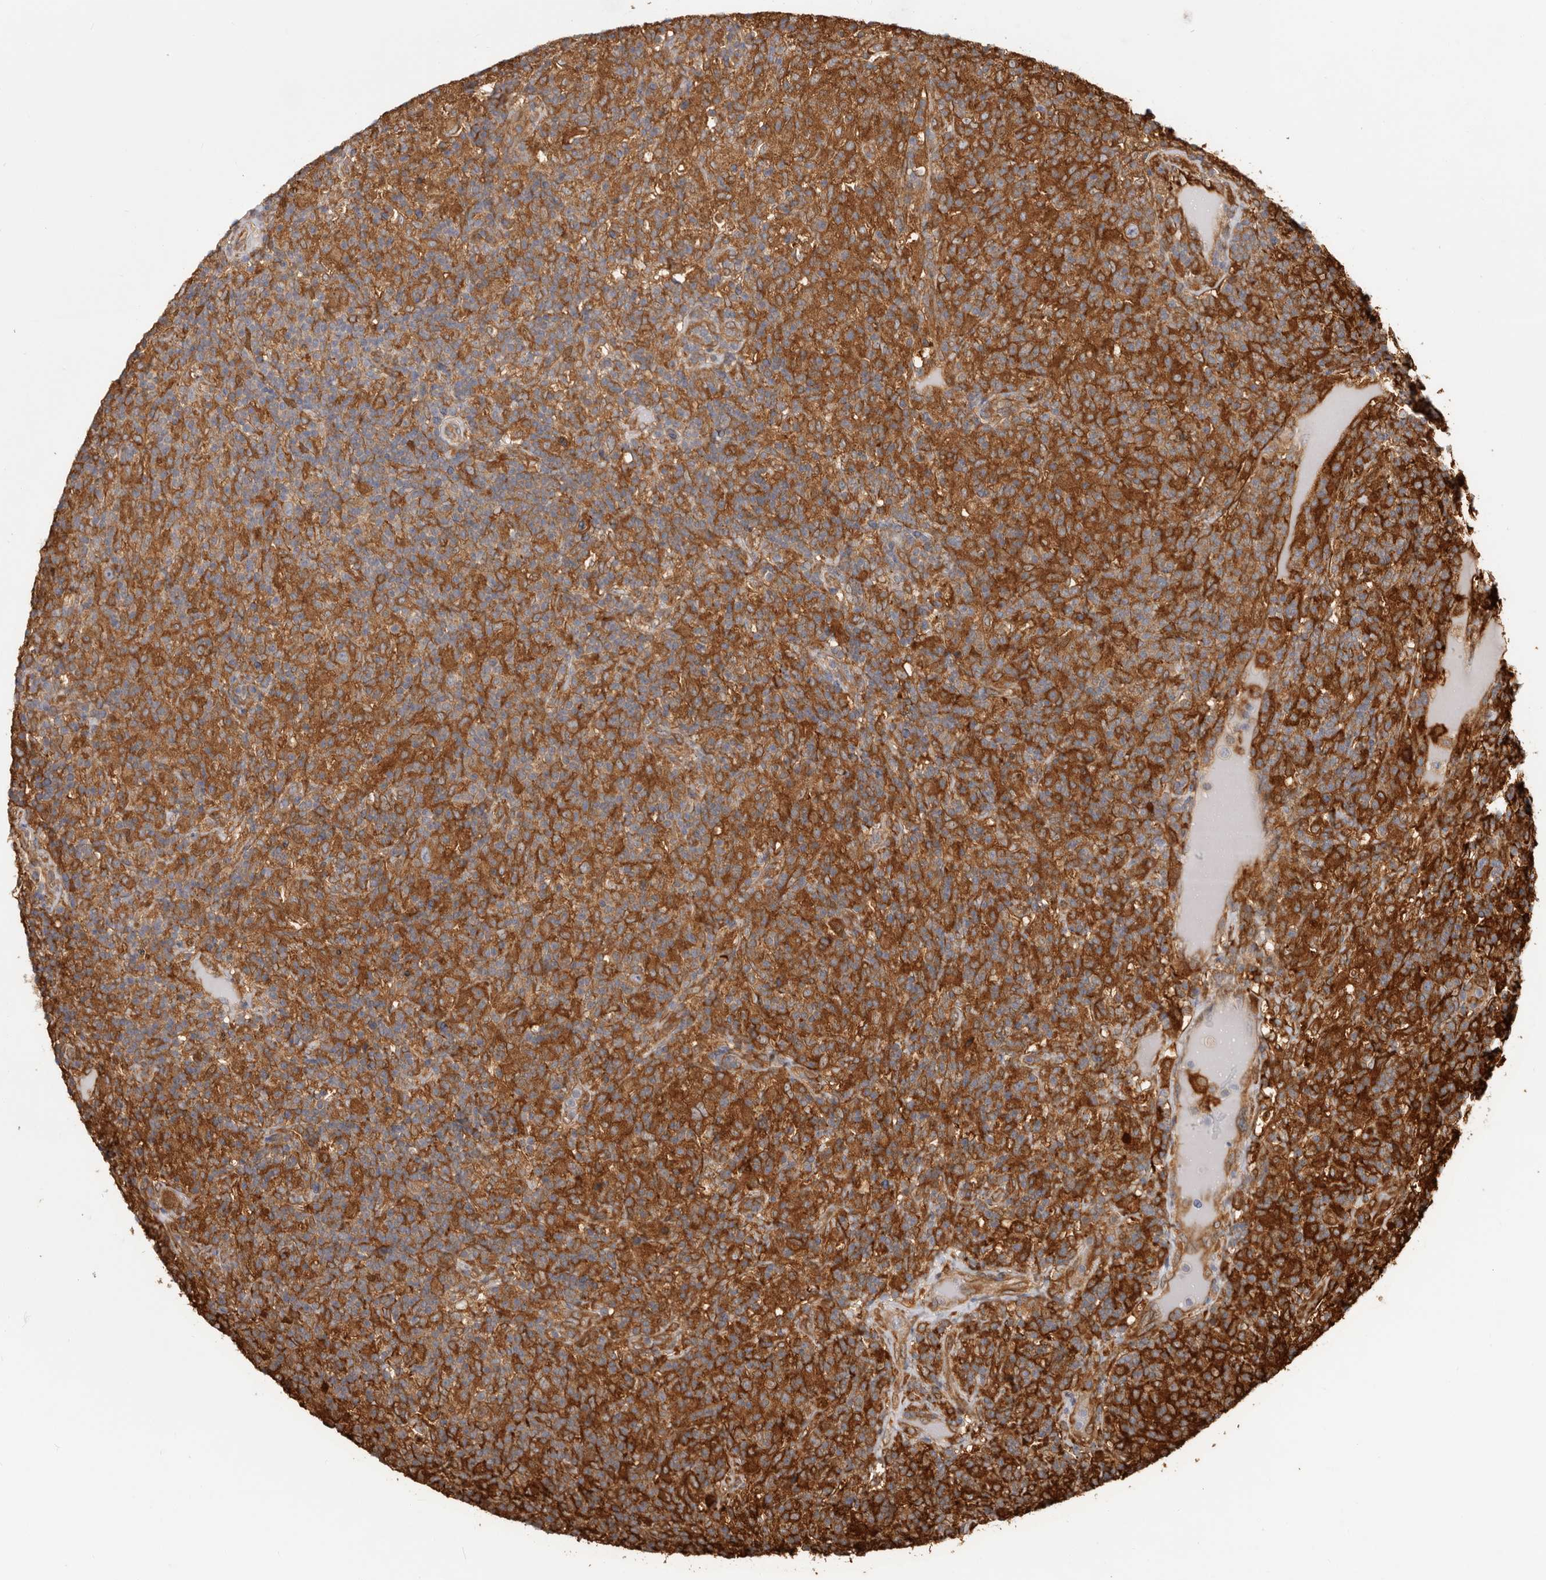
{"staining": {"intensity": "moderate", "quantity": ">75%", "location": "cytoplasmic/membranous"}, "tissue": "lymphoma", "cell_type": "Tumor cells", "image_type": "cancer", "snomed": [{"axis": "morphology", "description": "Hodgkin's disease, NOS"}, {"axis": "topography", "description": "Lymph node"}], "caption": "This histopathology image exhibits immunohistochemistry staining of lymphoma, with medium moderate cytoplasmic/membranous staining in approximately >75% of tumor cells.", "gene": "LAP3", "patient": {"sex": "male", "age": 70}}